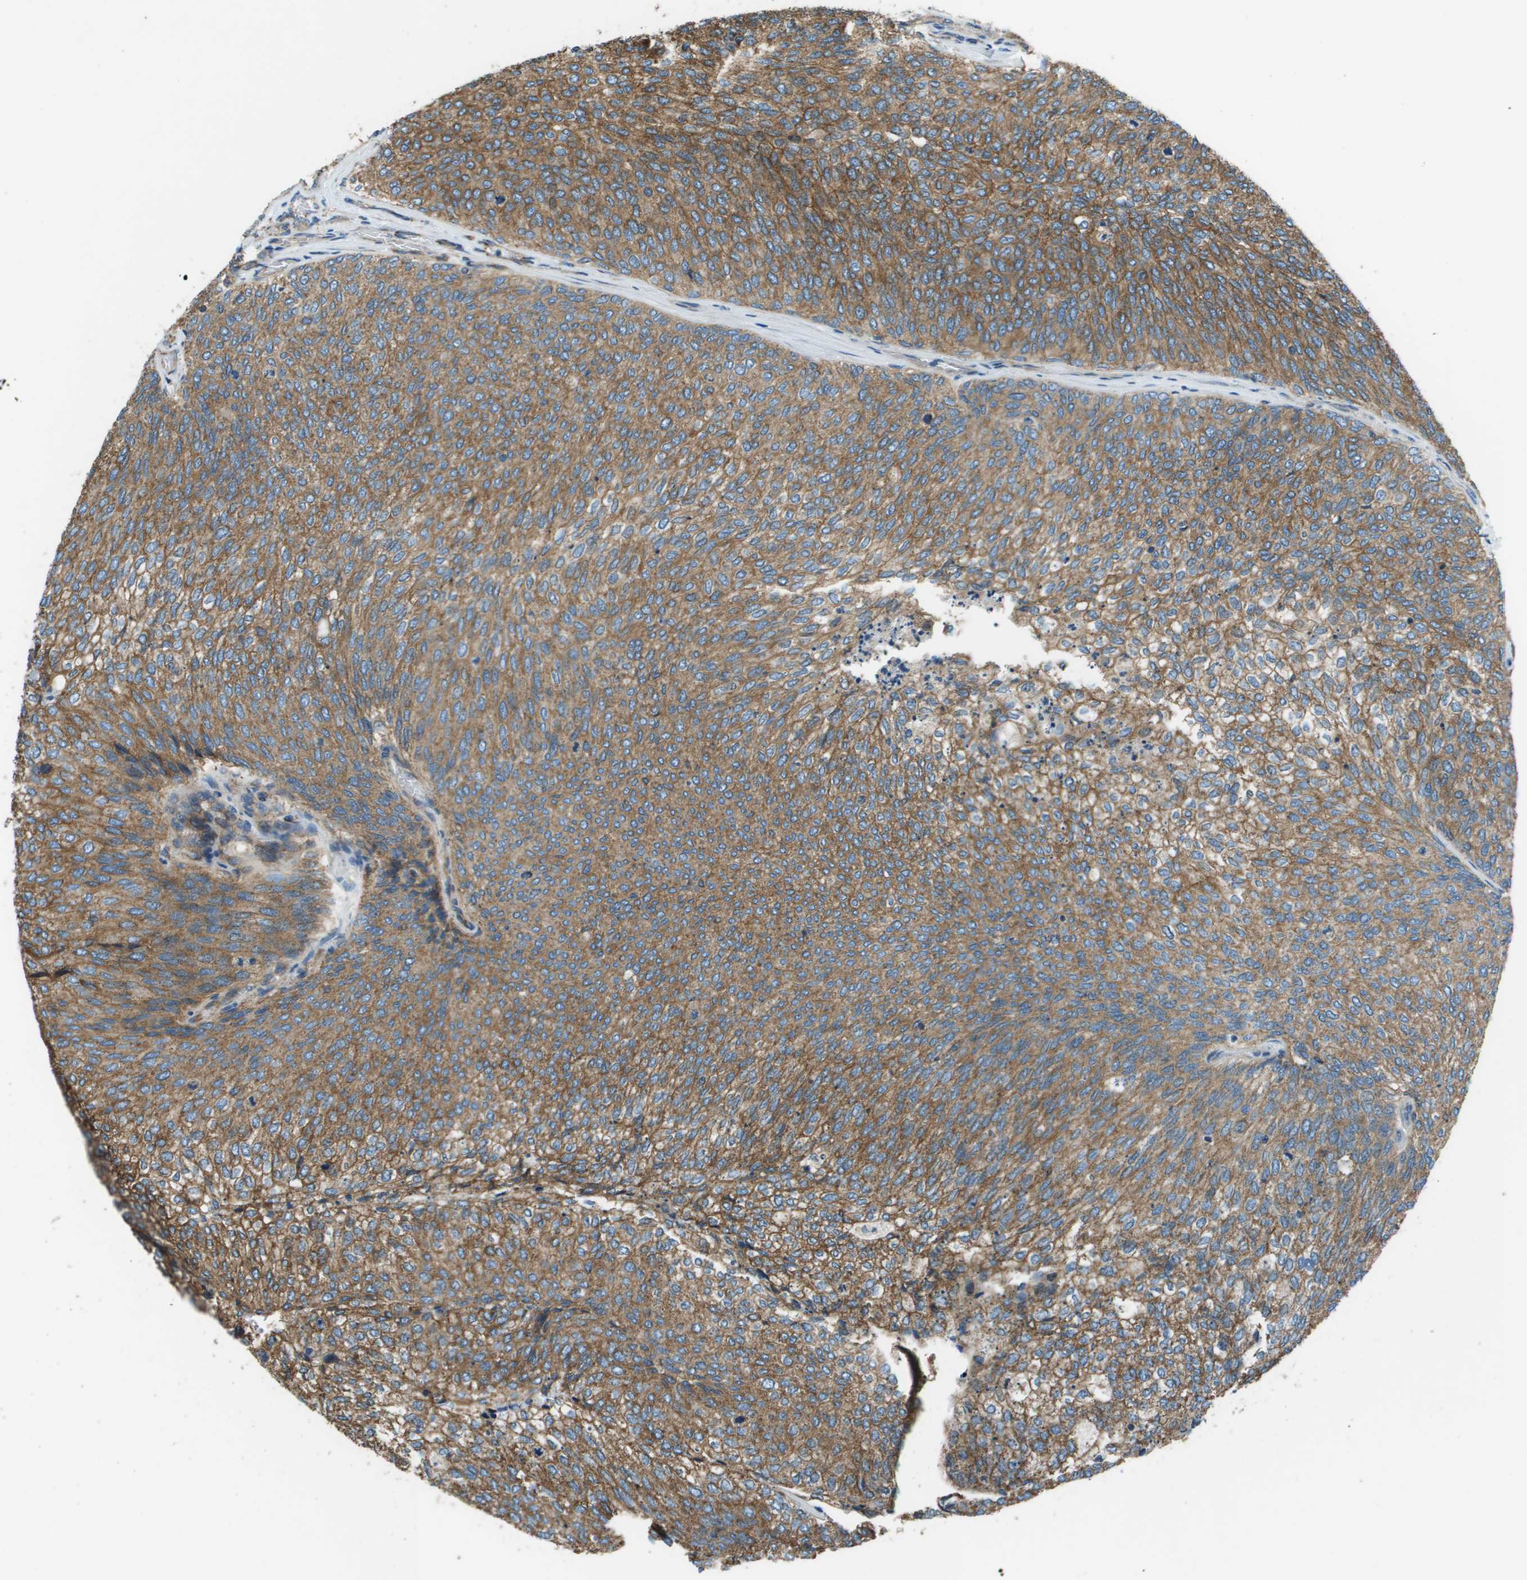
{"staining": {"intensity": "moderate", "quantity": ">75%", "location": "cytoplasmic/membranous"}, "tissue": "urothelial cancer", "cell_type": "Tumor cells", "image_type": "cancer", "snomed": [{"axis": "morphology", "description": "Urothelial carcinoma, Low grade"}, {"axis": "topography", "description": "Urinary bladder"}], "caption": "Immunohistochemistry (IHC) image of human urothelial cancer stained for a protein (brown), which demonstrates medium levels of moderate cytoplasmic/membranous positivity in about >75% of tumor cells.", "gene": "TMEM51", "patient": {"sex": "female", "age": 79}}